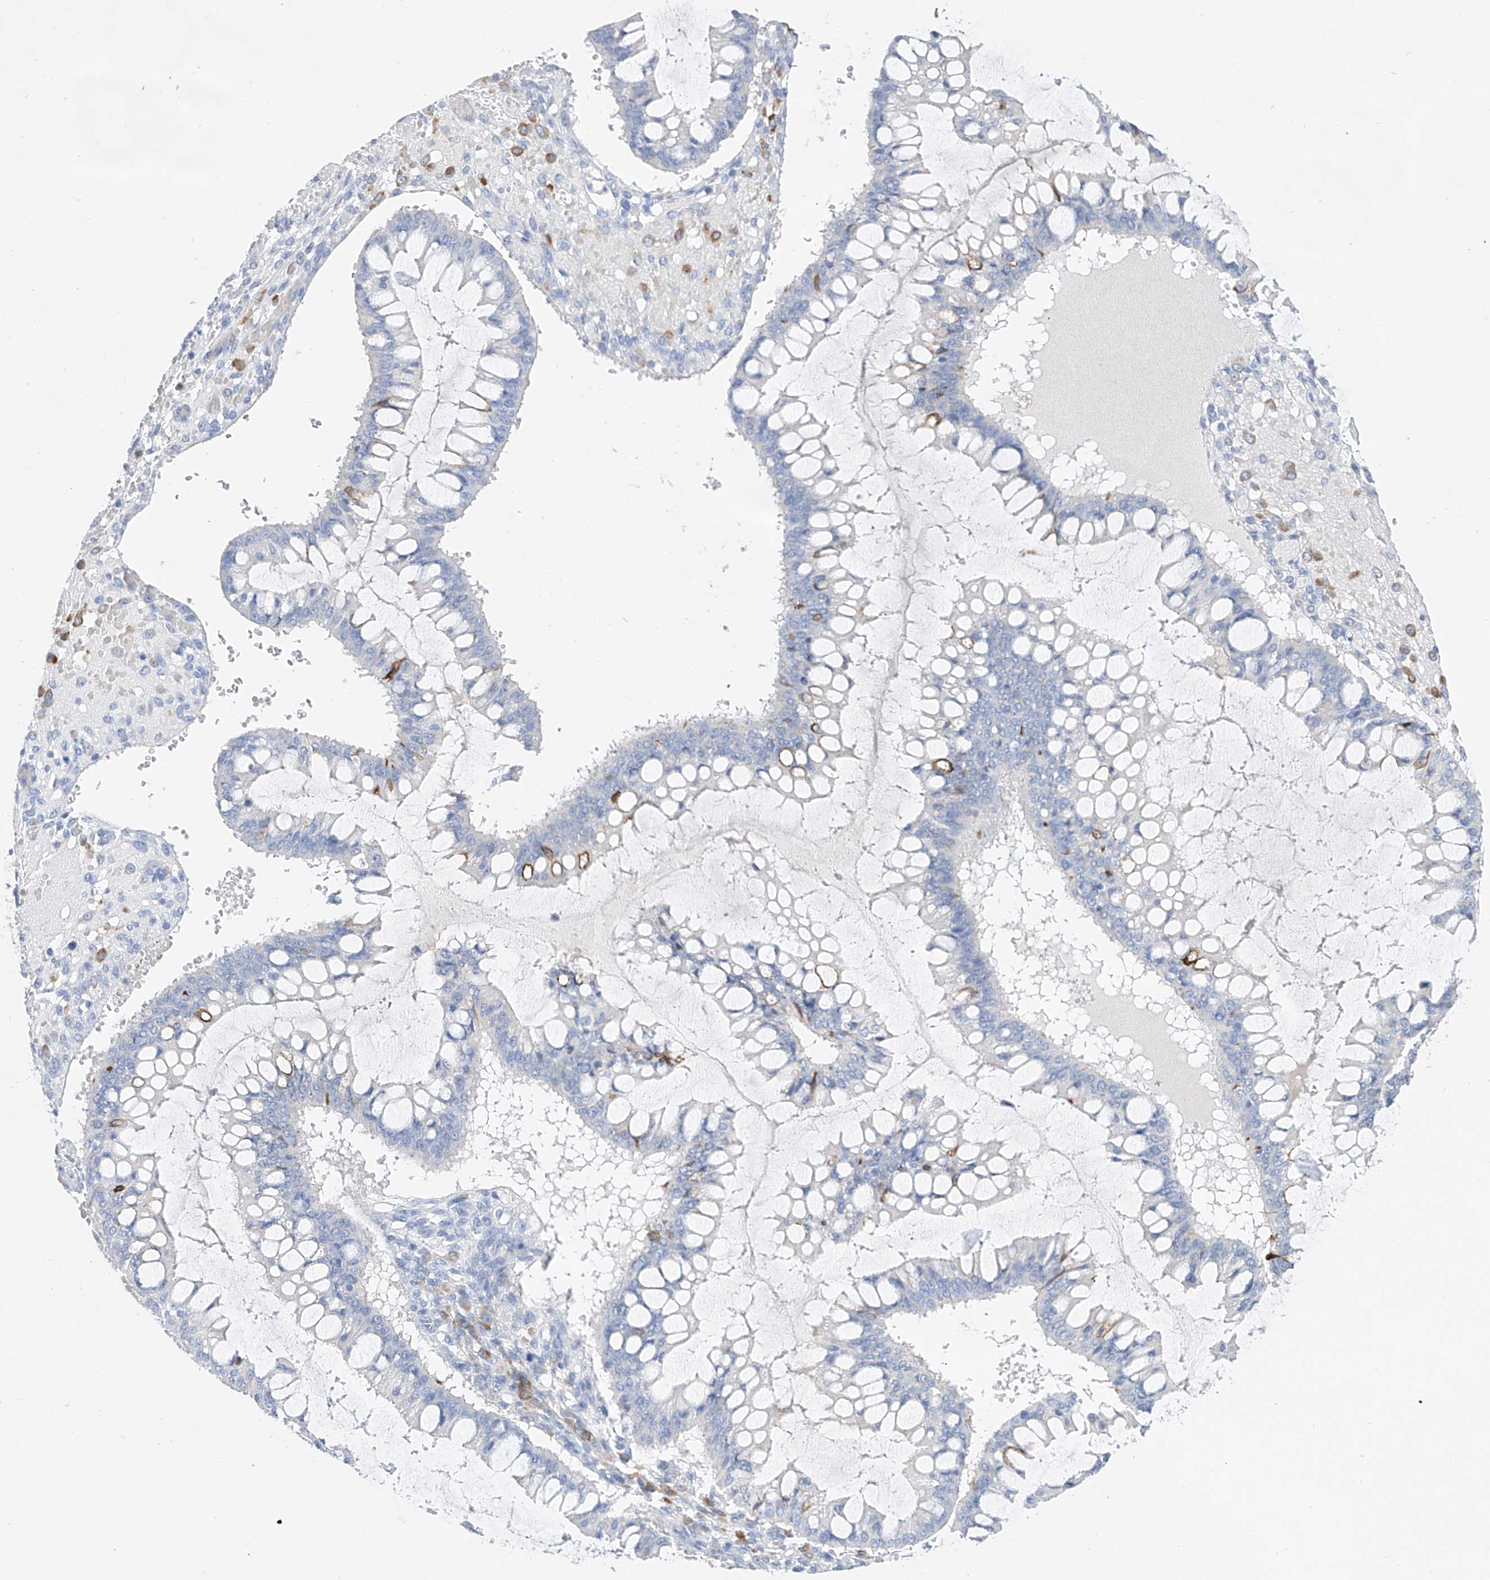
{"staining": {"intensity": "negative", "quantity": "none", "location": "none"}, "tissue": "ovarian cancer", "cell_type": "Tumor cells", "image_type": "cancer", "snomed": [{"axis": "morphology", "description": "Cystadenocarcinoma, mucinous, NOS"}, {"axis": "topography", "description": "Ovary"}], "caption": "IHC of ovarian cancer exhibits no expression in tumor cells.", "gene": "TM7SF2", "patient": {"sex": "female", "age": 73}}